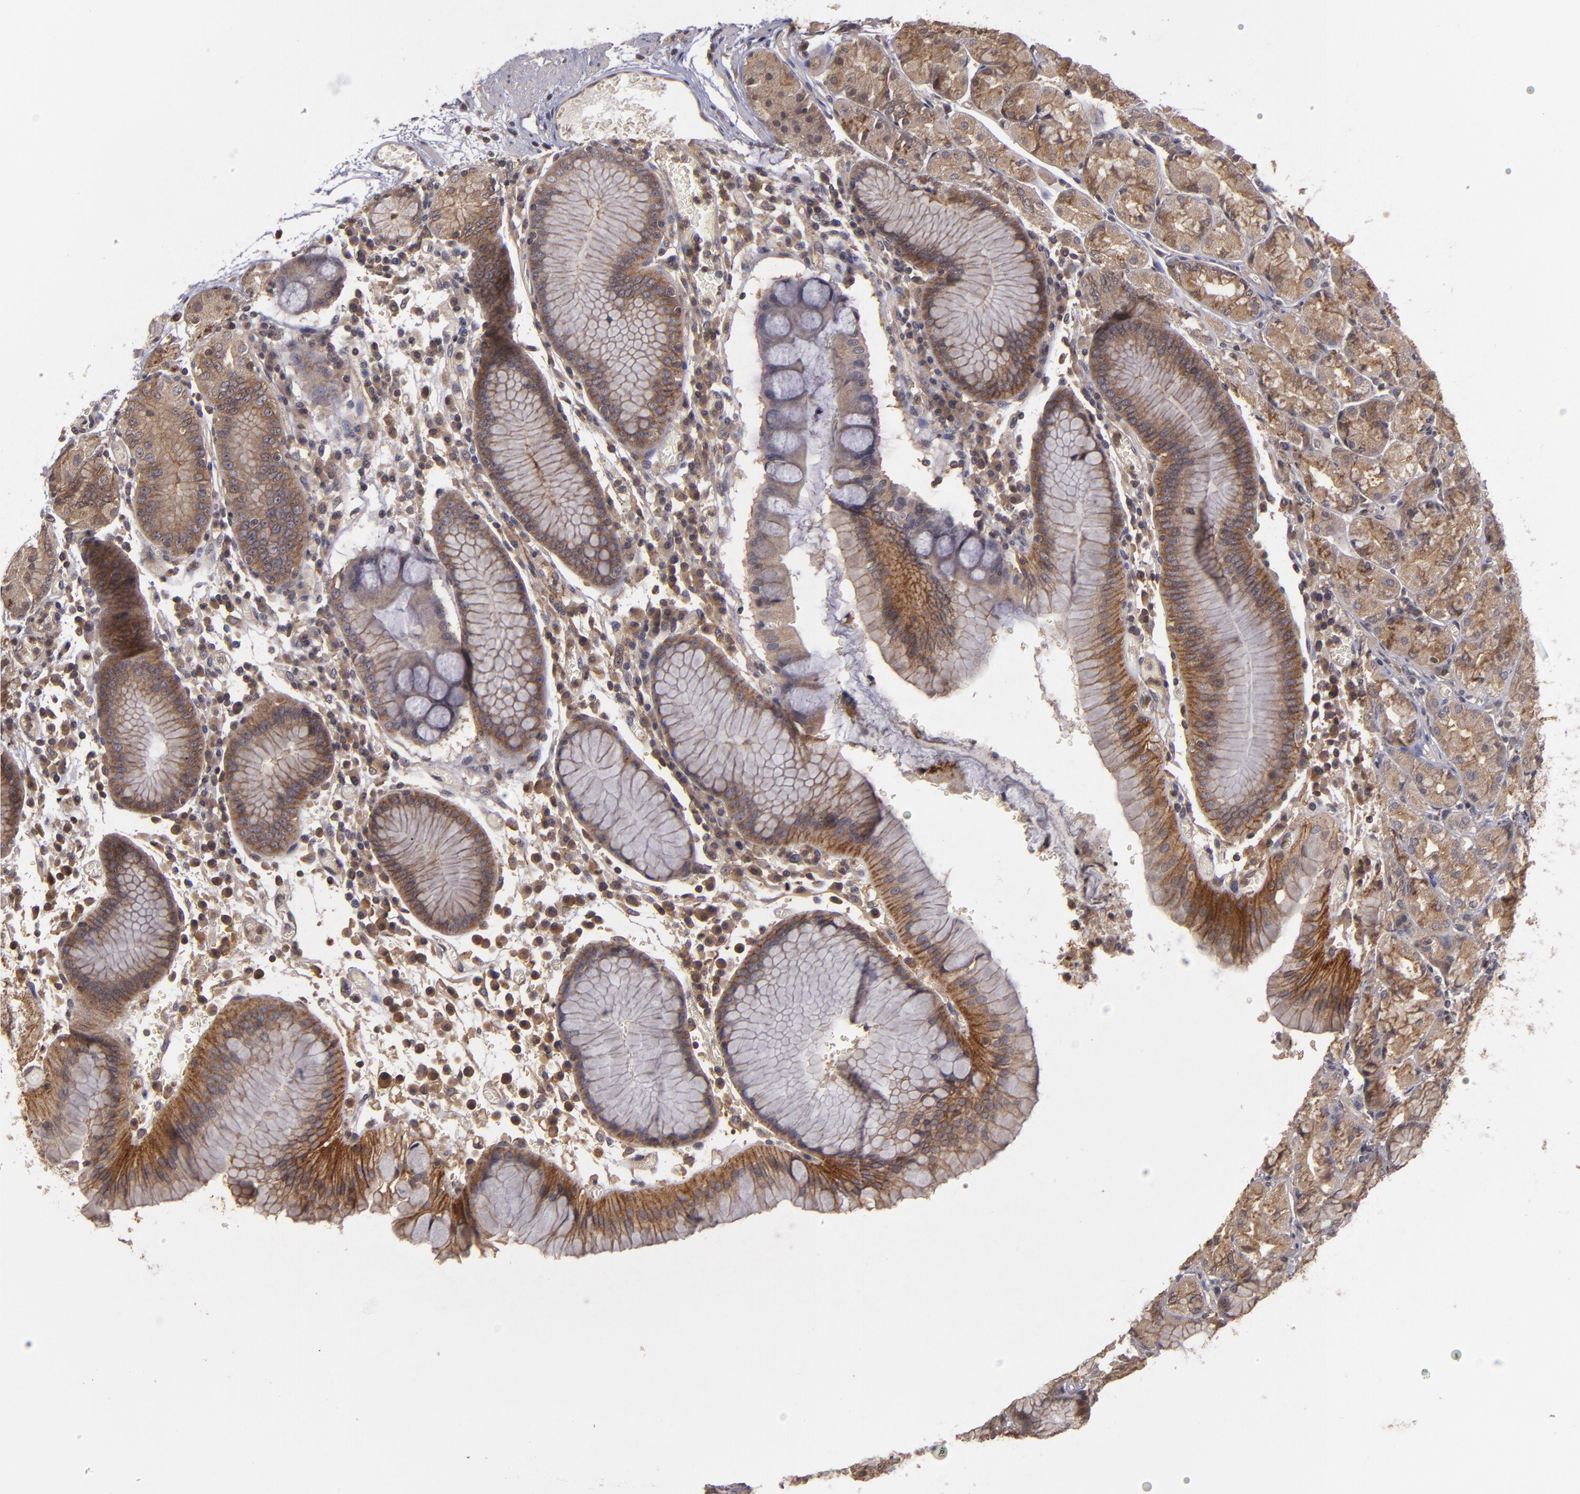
{"staining": {"intensity": "strong", "quantity": ">75%", "location": "cytoplasmic/membranous"}, "tissue": "stomach", "cell_type": "Glandular cells", "image_type": "normal", "snomed": [{"axis": "morphology", "description": "Normal tissue, NOS"}, {"axis": "topography", "description": "Stomach, lower"}], "caption": "Protein analysis of benign stomach displays strong cytoplasmic/membranous positivity in approximately >75% of glandular cells. (Stains: DAB (3,3'-diaminobenzidine) in brown, nuclei in blue, Microscopy: brightfield microscopy at high magnification).", "gene": "HRAS", "patient": {"sex": "female", "age": 73}}